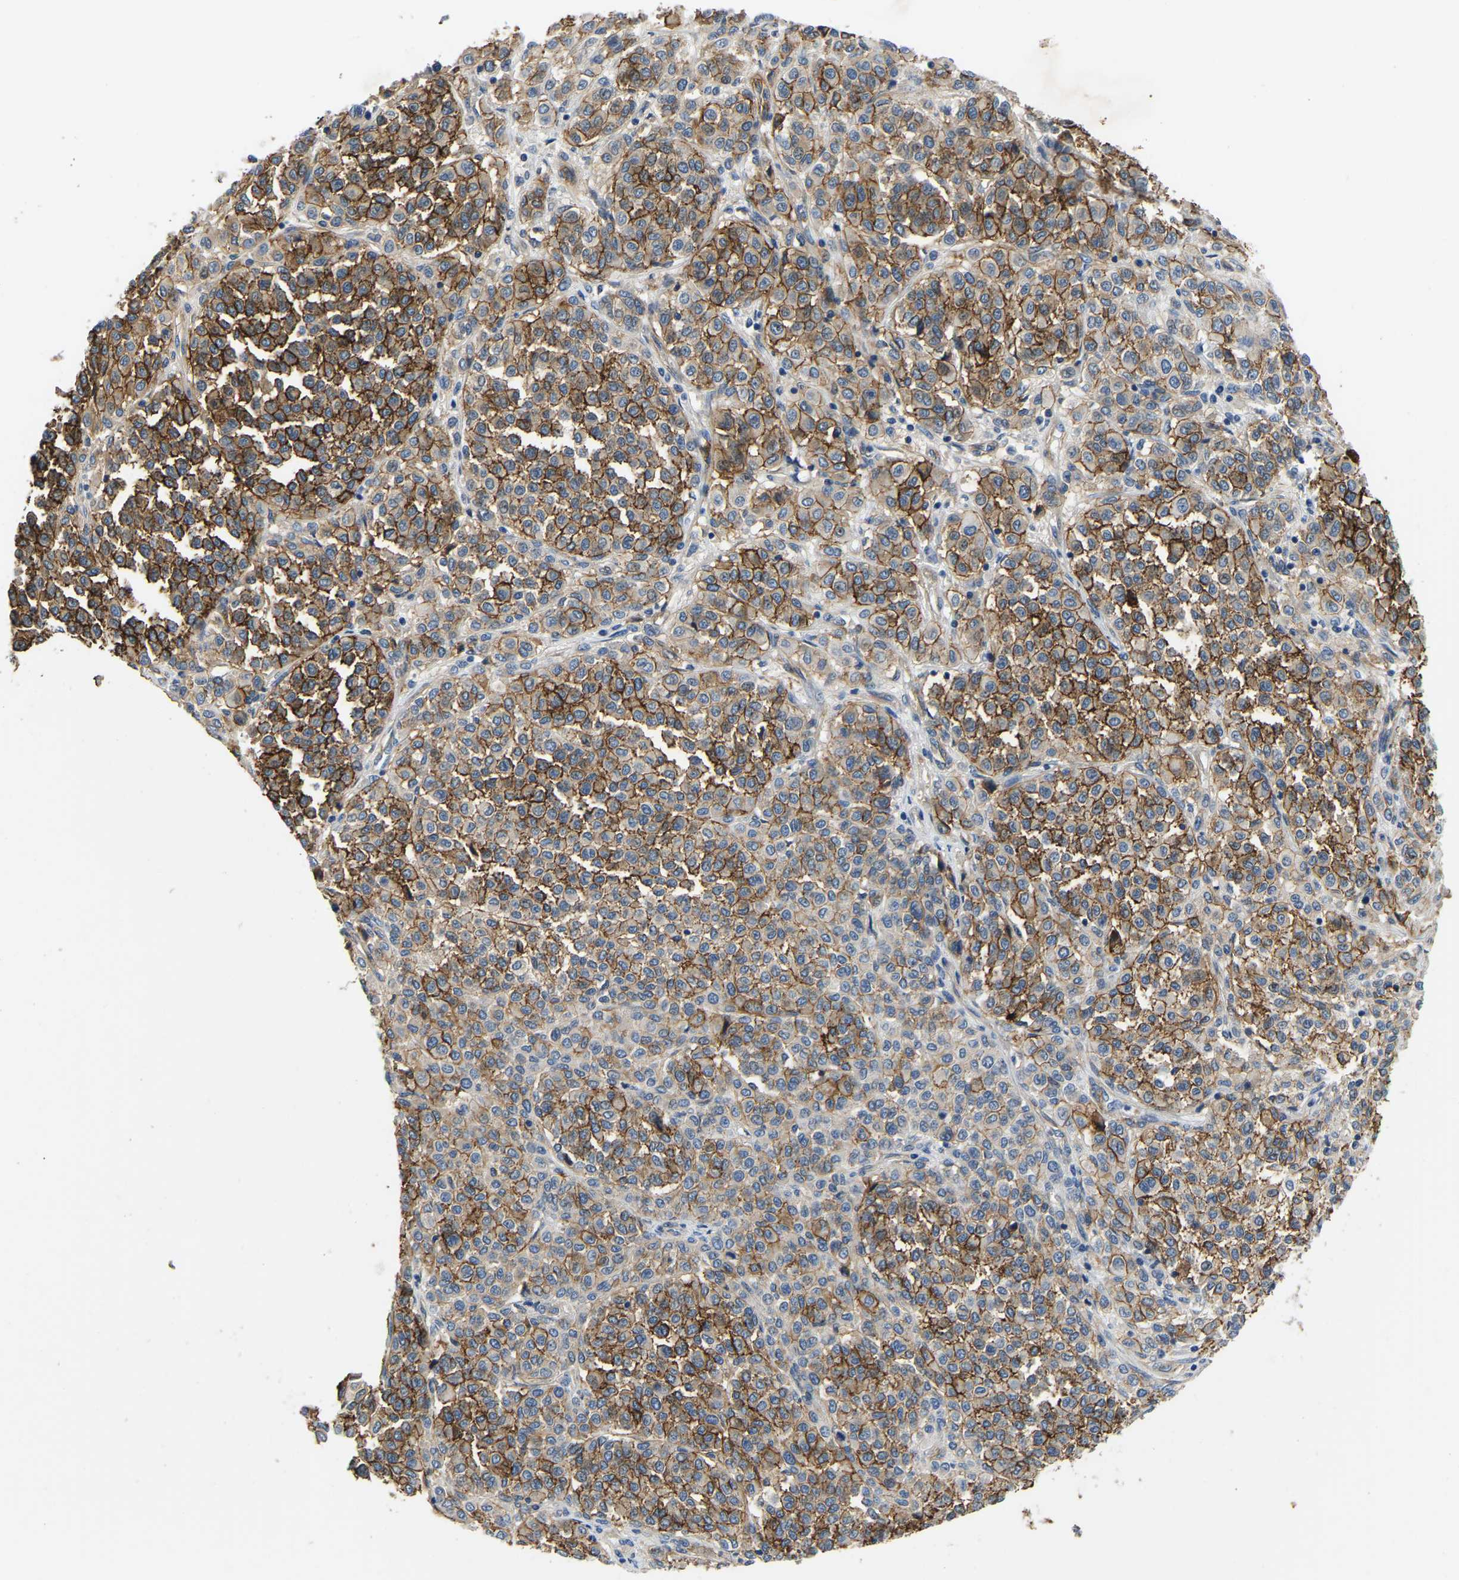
{"staining": {"intensity": "strong", "quantity": ">75%", "location": "cytoplasmic/membranous"}, "tissue": "melanoma", "cell_type": "Tumor cells", "image_type": "cancer", "snomed": [{"axis": "morphology", "description": "Malignant melanoma, Metastatic site"}, {"axis": "topography", "description": "Pancreas"}], "caption": "Immunohistochemical staining of malignant melanoma (metastatic site) displays high levels of strong cytoplasmic/membranous expression in approximately >75% of tumor cells.", "gene": "LIAS", "patient": {"sex": "female", "age": 30}}